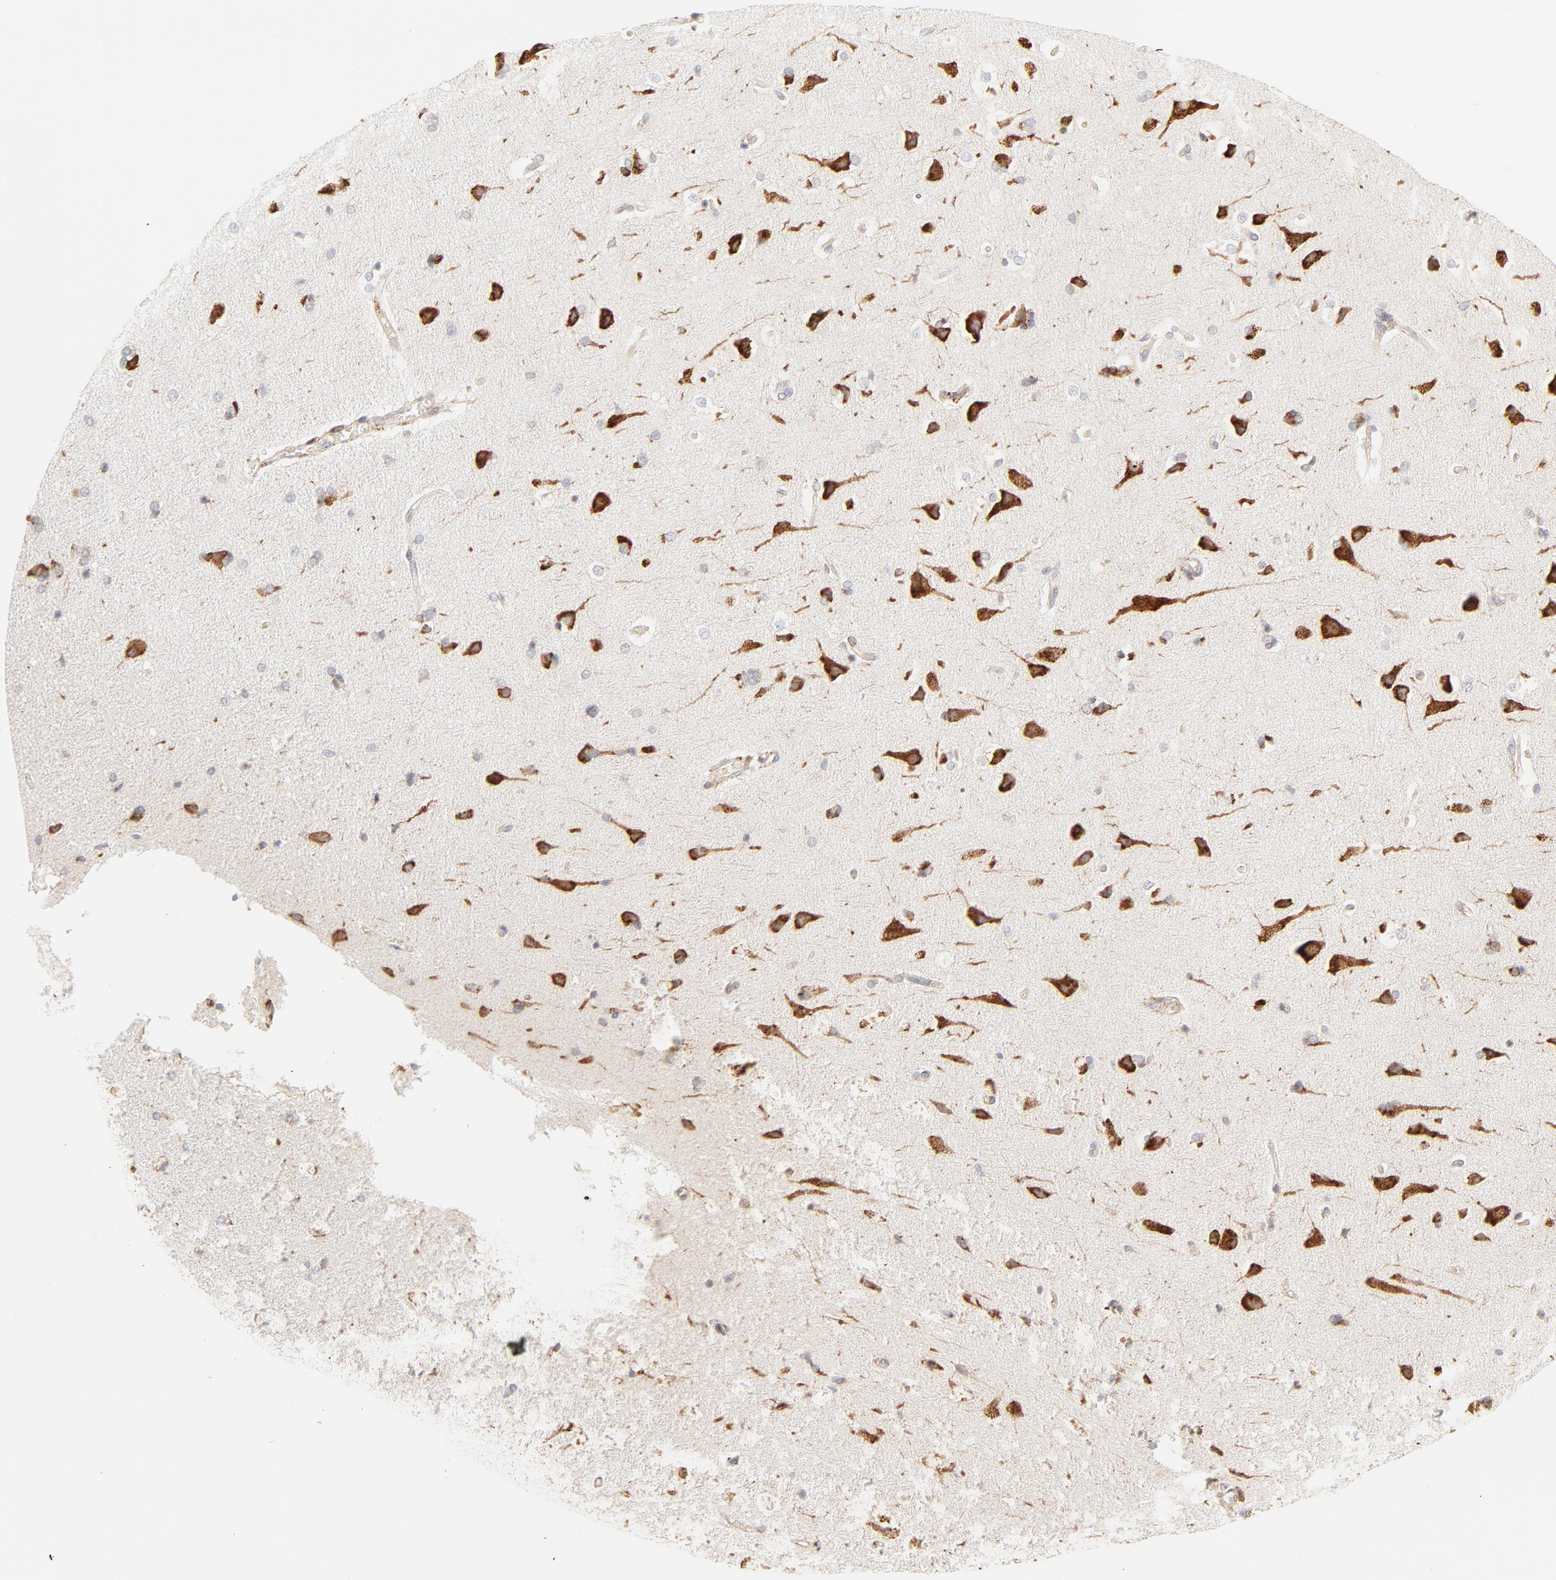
{"staining": {"intensity": "weak", "quantity": "25%-75%", "location": "cytoplasmic/membranous"}, "tissue": "cerebral cortex", "cell_type": "Endothelial cells", "image_type": "normal", "snomed": [{"axis": "morphology", "description": "Normal tissue, NOS"}, {"axis": "topography", "description": "Cerebral cortex"}], "caption": "A histopathology image of human cerebral cortex stained for a protein displays weak cytoplasmic/membranous brown staining in endothelial cells.", "gene": "PARP12", "patient": {"sex": "male", "age": 62}}